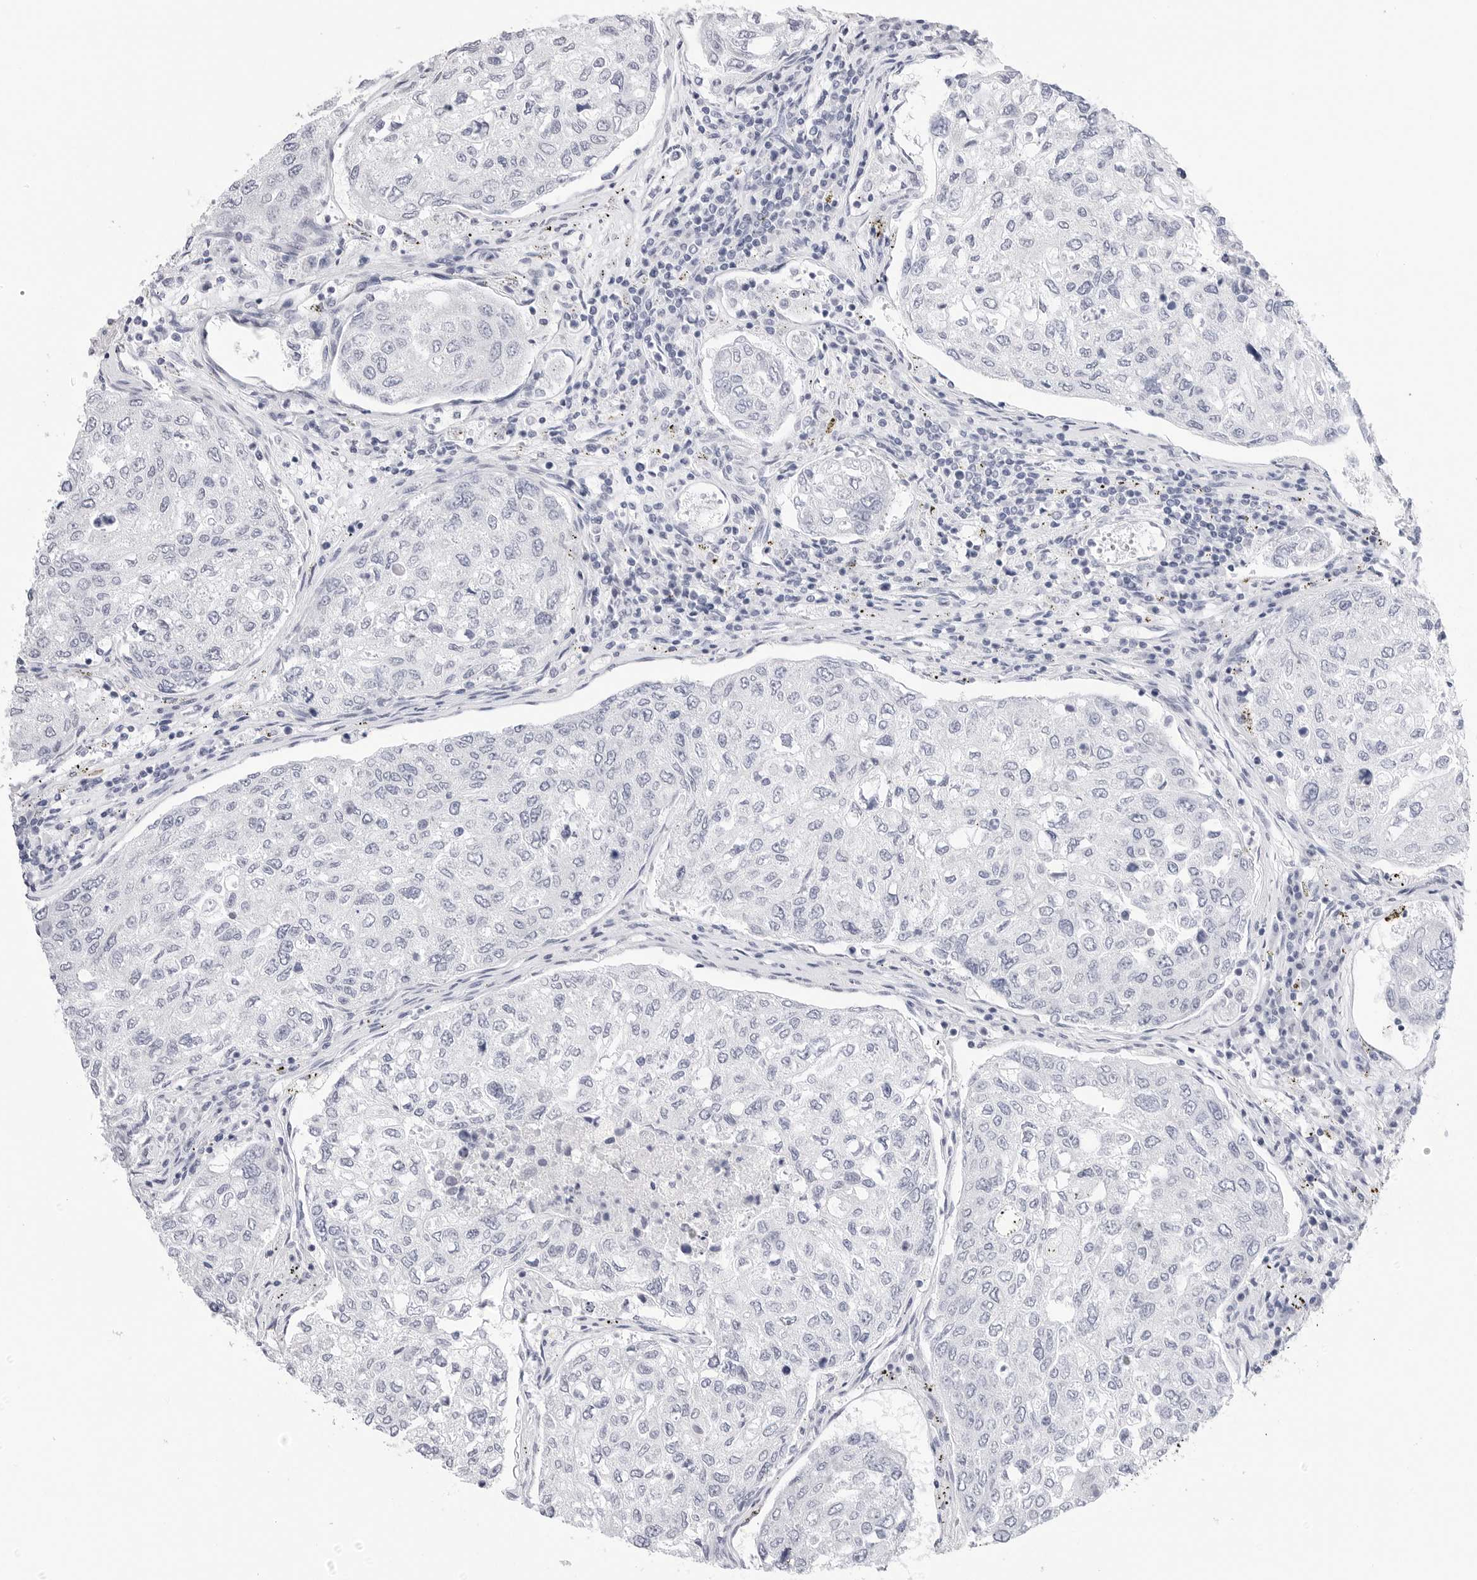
{"staining": {"intensity": "negative", "quantity": "none", "location": "none"}, "tissue": "urothelial cancer", "cell_type": "Tumor cells", "image_type": "cancer", "snomed": [{"axis": "morphology", "description": "Urothelial carcinoma, High grade"}, {"axis": "topography", "description": "Lymph node"}, {"axis": "topography", "description": "Urinary bladder"}], "caption": "A photomicrograph of urothelial cancer stained for a protein shows no brown staining in tumor cells.", "gene": "HSPB7", "patient": {"sex": "male", "age": 51}}